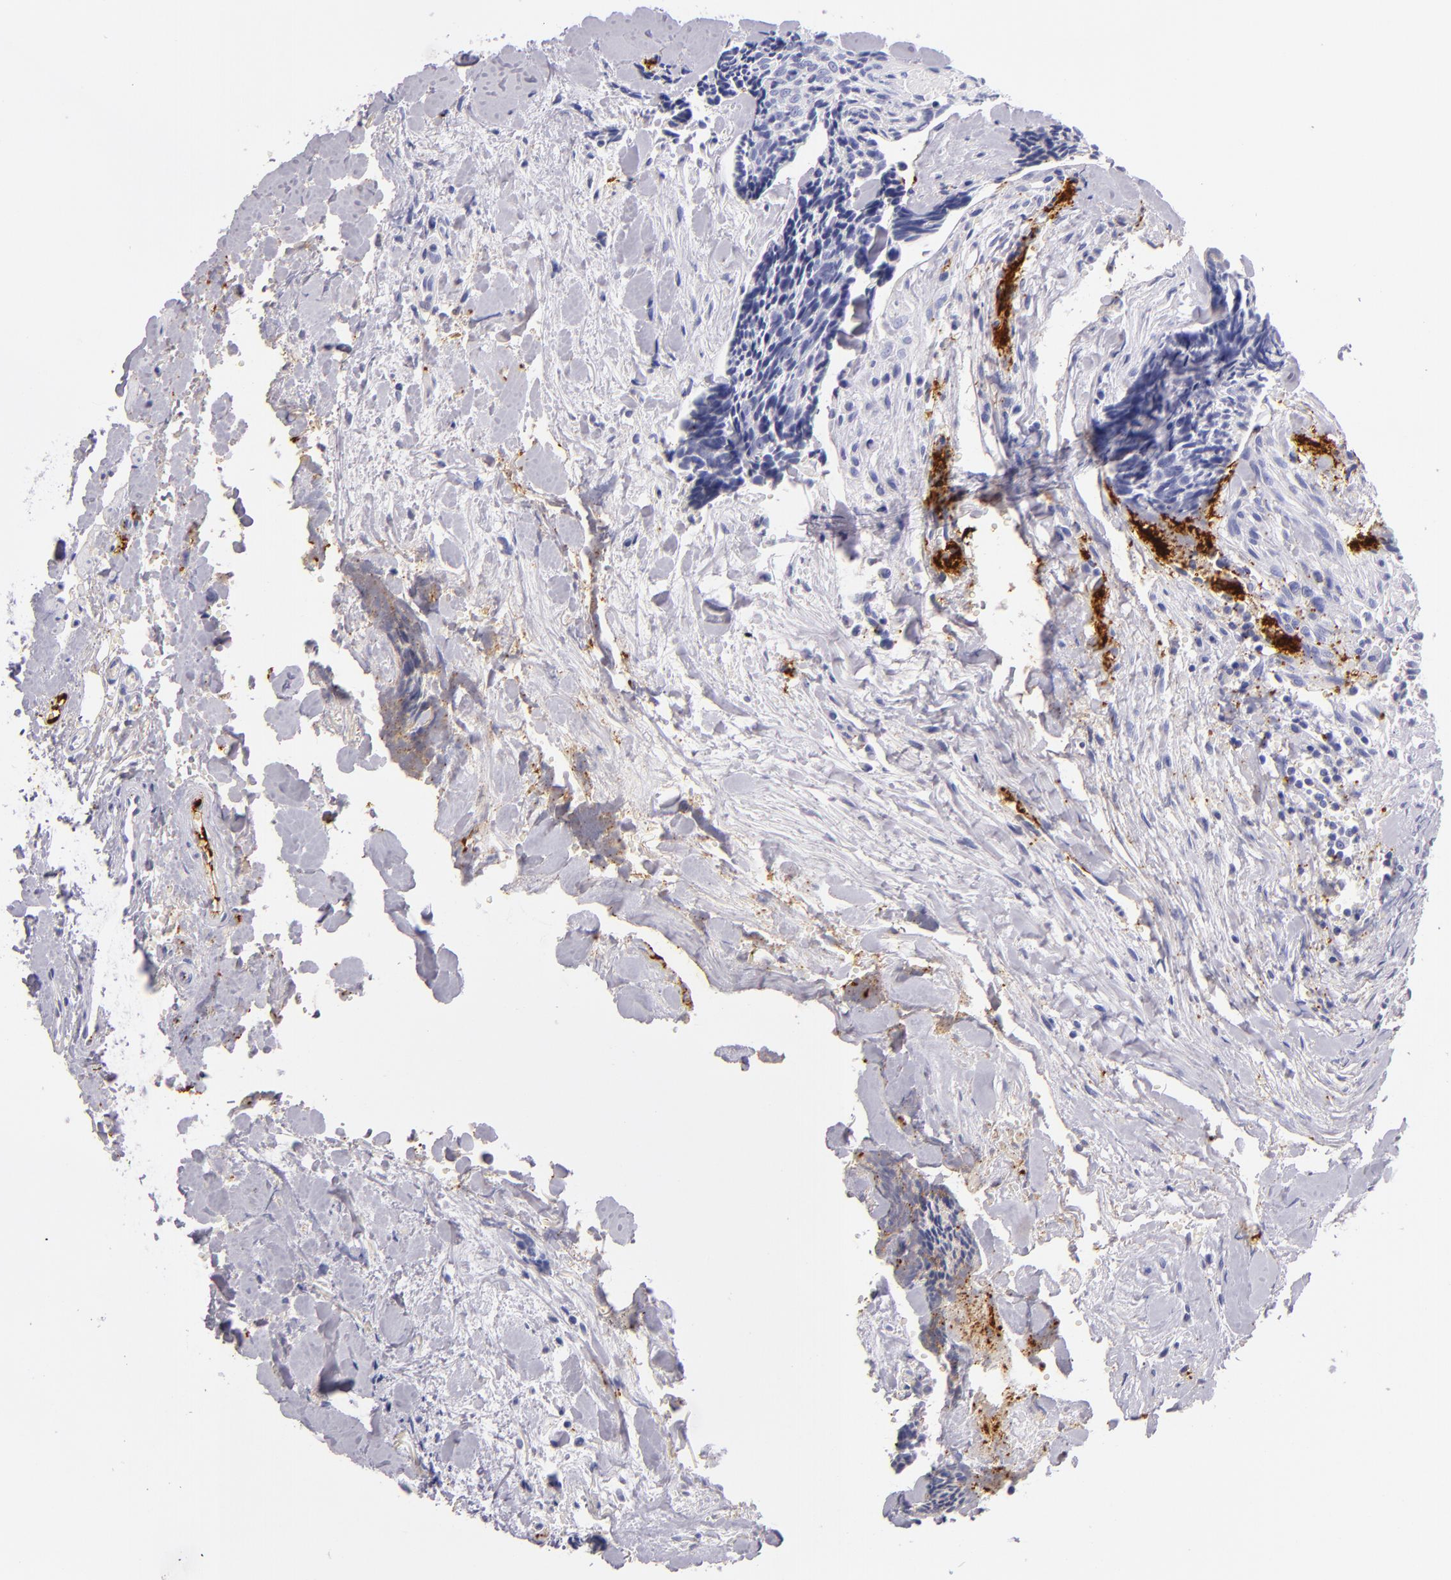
{"staining": {"intensity": "negative", "quantity": "none", "location": "none"}, "tissue": "head and neck cancer", "cell_type": "Tumor cells", "image_type": "cancer", "snomed": [{"axis": "morphology", "description": "Squamous cell carcinoma, NOS"}, {"axis": "topography", "description": "Salivary gland"}, {"axis": "topography", "description": "Head-Neck"}], "caption": "High power microscopy micrograph of an IHC image of head and neck squamous cell carcinoma, revealing no significant staining in tumor cells.", "gene": "GP1BA", "patient": {"sex": "male", "age": 70}}